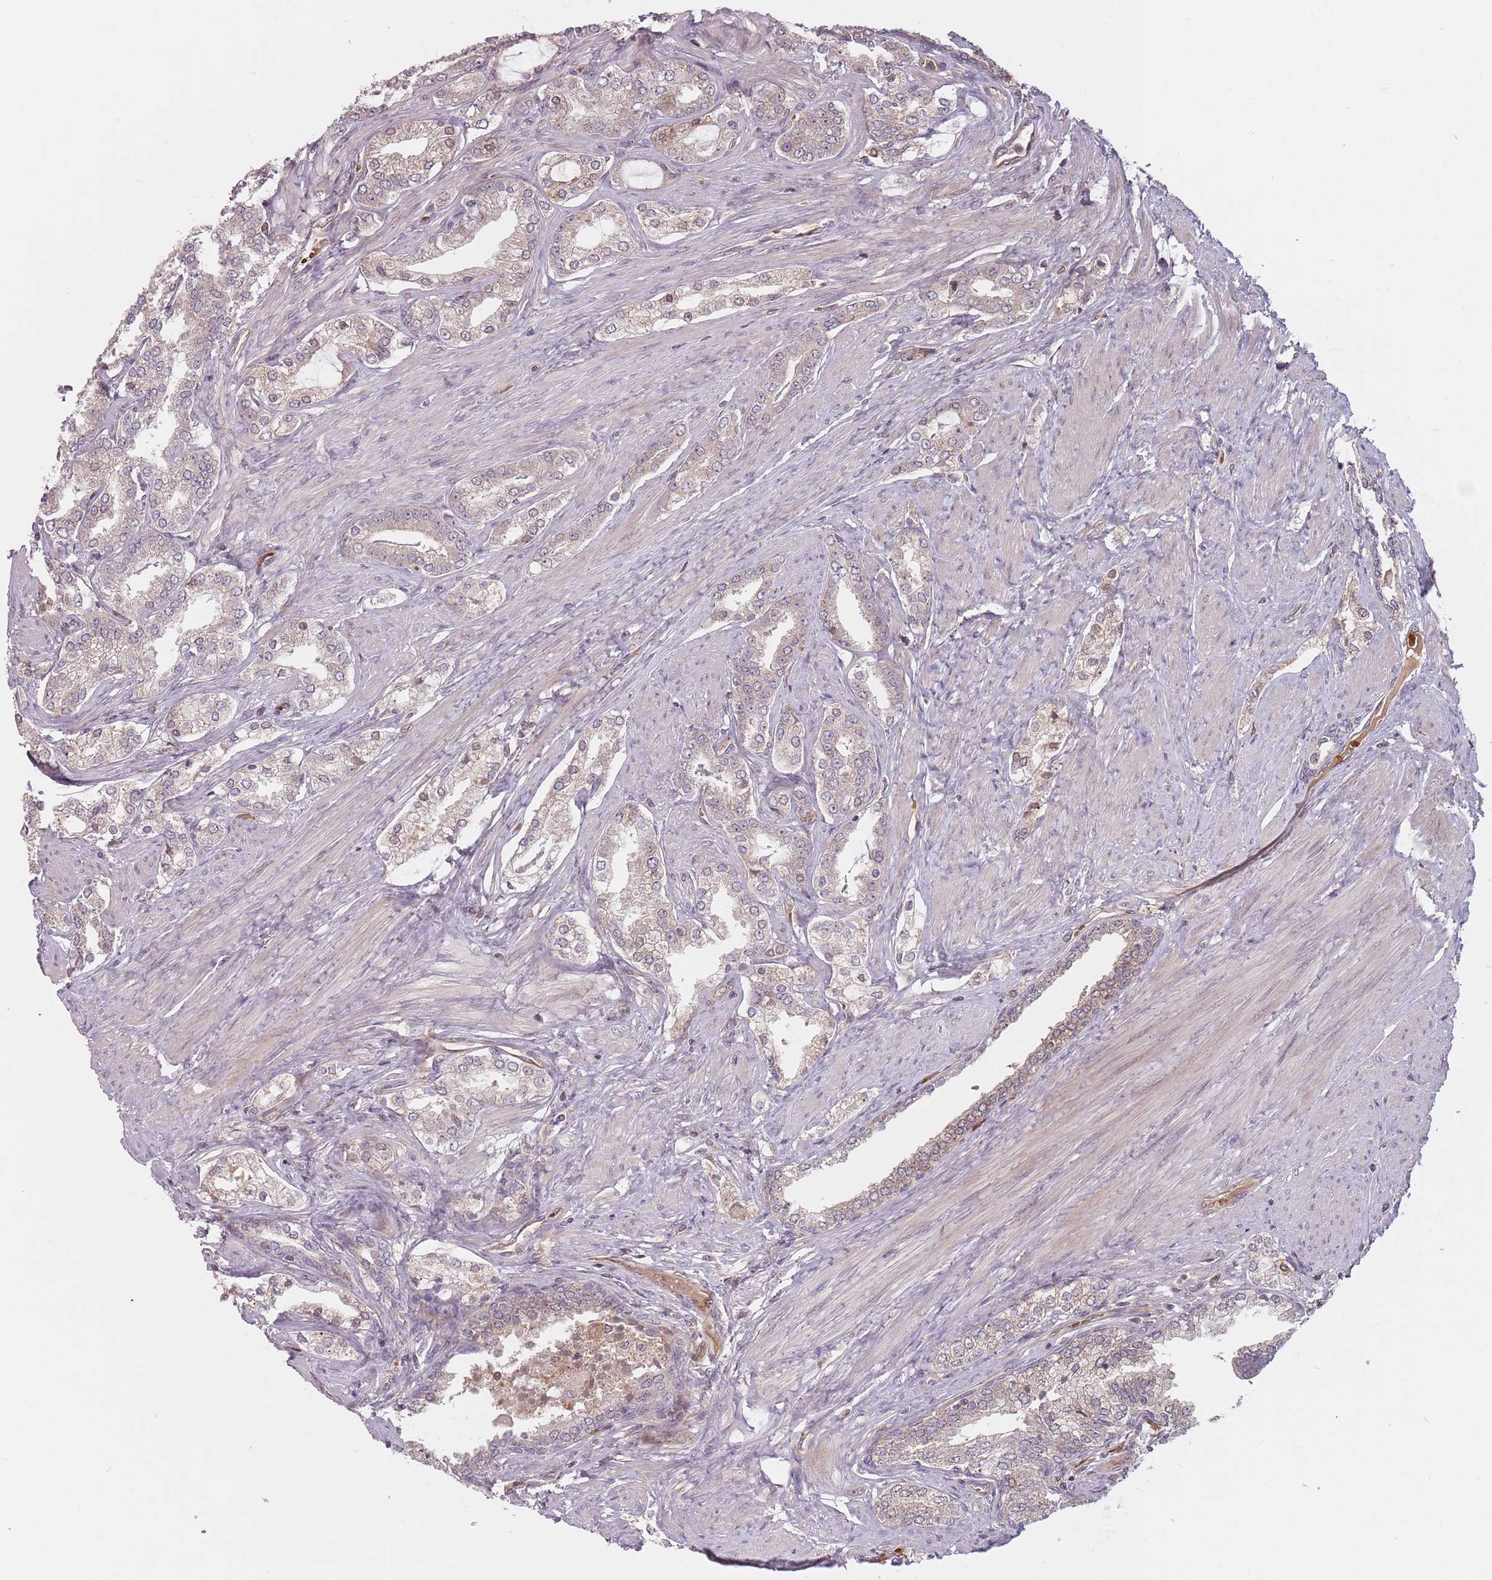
{"staining": {"intensity": "negative", "quantity": "none", "location": "none"}, "tissue": "prostate cancer", "cell_type": "Tumor cells", "image_type": "cancer", "snomed": [{"axis": "morphology", "description": "Adenocarcinoma, High grade"}, {"axis": "topography", "description": "Prostate"}], "caption": "Photomicrograph shows no protein positivity in tumor cells of prostate cancer tissue.", "gene": "GPR180", "patient": {"sex": "male", "age": 71}}